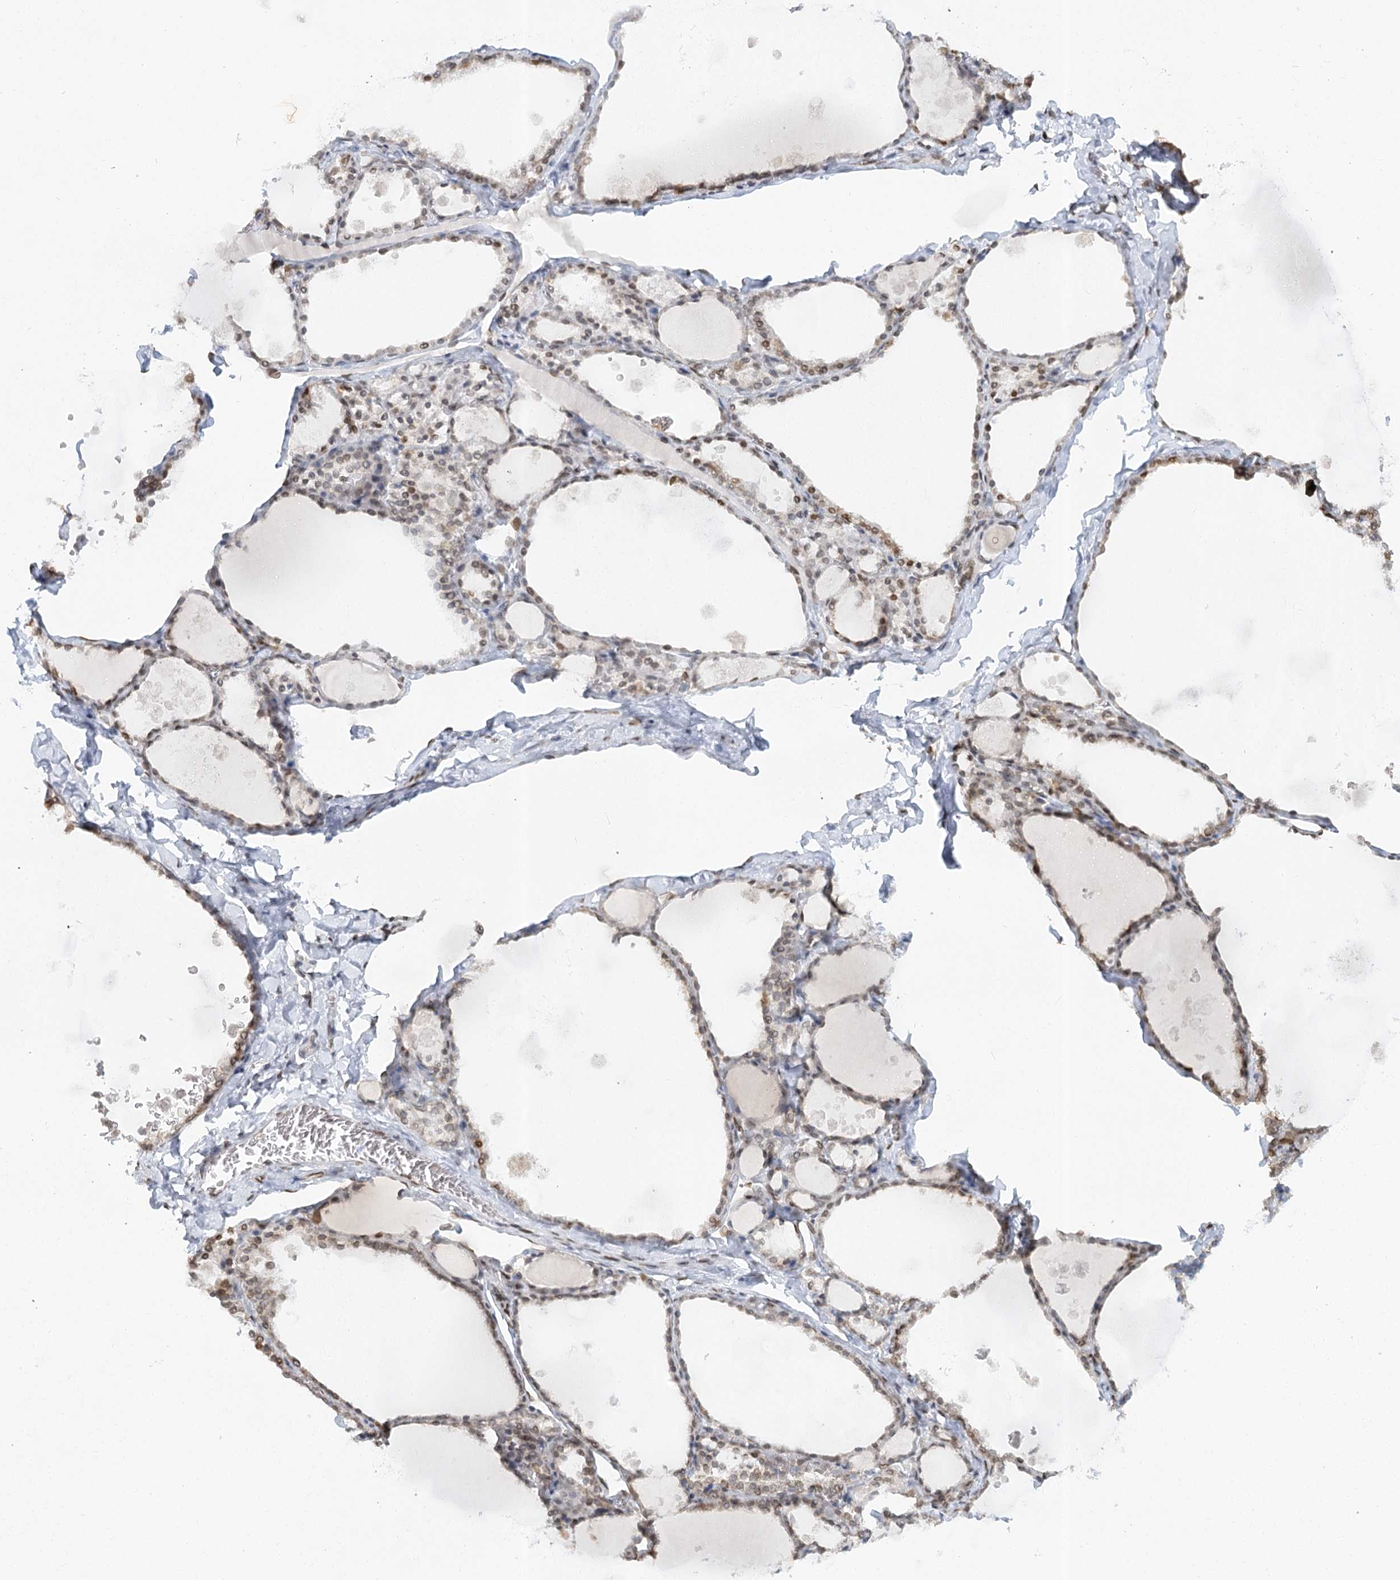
{"staining": {"intensity": "moderate", "quantity": "<25%", "location": "nuclear"}, "tissue": "thyroid gland", "cell_type": "Glandular cells", "image_type": "normal", "snomed": [{"axis": "morphology", "description": "Normal tissue, NOS"}, {"axis": "topography", "description": "Thyroid gland"}], "caption": "A brown stain labels moderate nuclear positivity of a protein in glandular cells of unremarkable human thyroid gland. Ihc stains the protein of interest in brown and the nuclei are stained blue.", "gene": "VWA5A", "patient": {"sex": "male", "age": 56}}